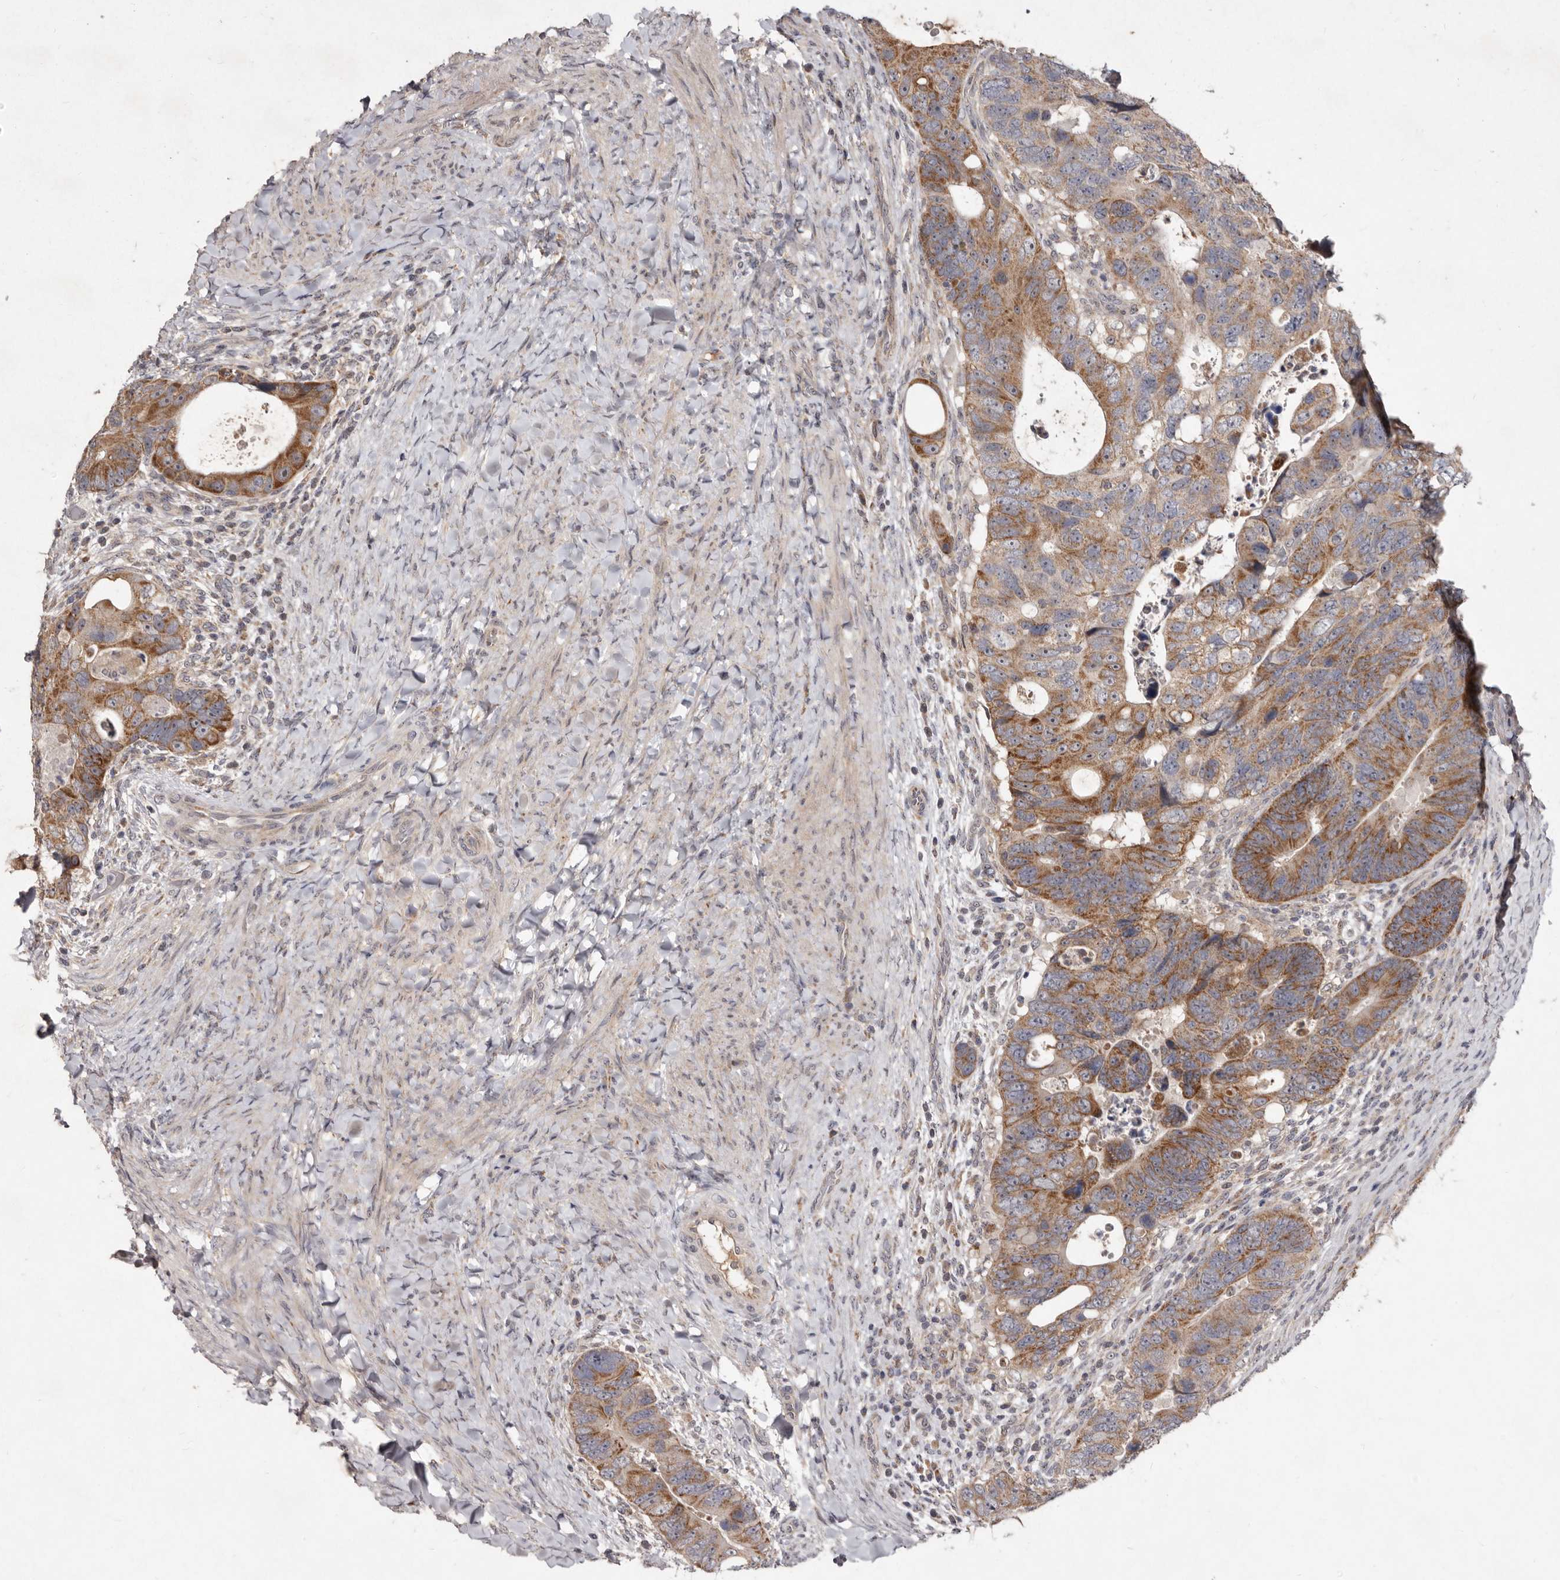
{"staining": {"intensity": "moderate", "quantity": ">75%", "location": "cytoplasmic/membranous"}, "tissue": "colorectal cancer", "cell_type": "Tumor cells", "image_type": "cancer", "snomed": [{"axis": "morphology", "description": "Adenocarcinoma, NOS"}, {"axis": "topography", "description": "Rectum"}], "caption": "Adenocarcinoma (colorectal) stained with a protein marker demonstrates moderate staining in tumor cells.", "gene": "FLAD1", "patient": {"sex": "male", "age": 59}}